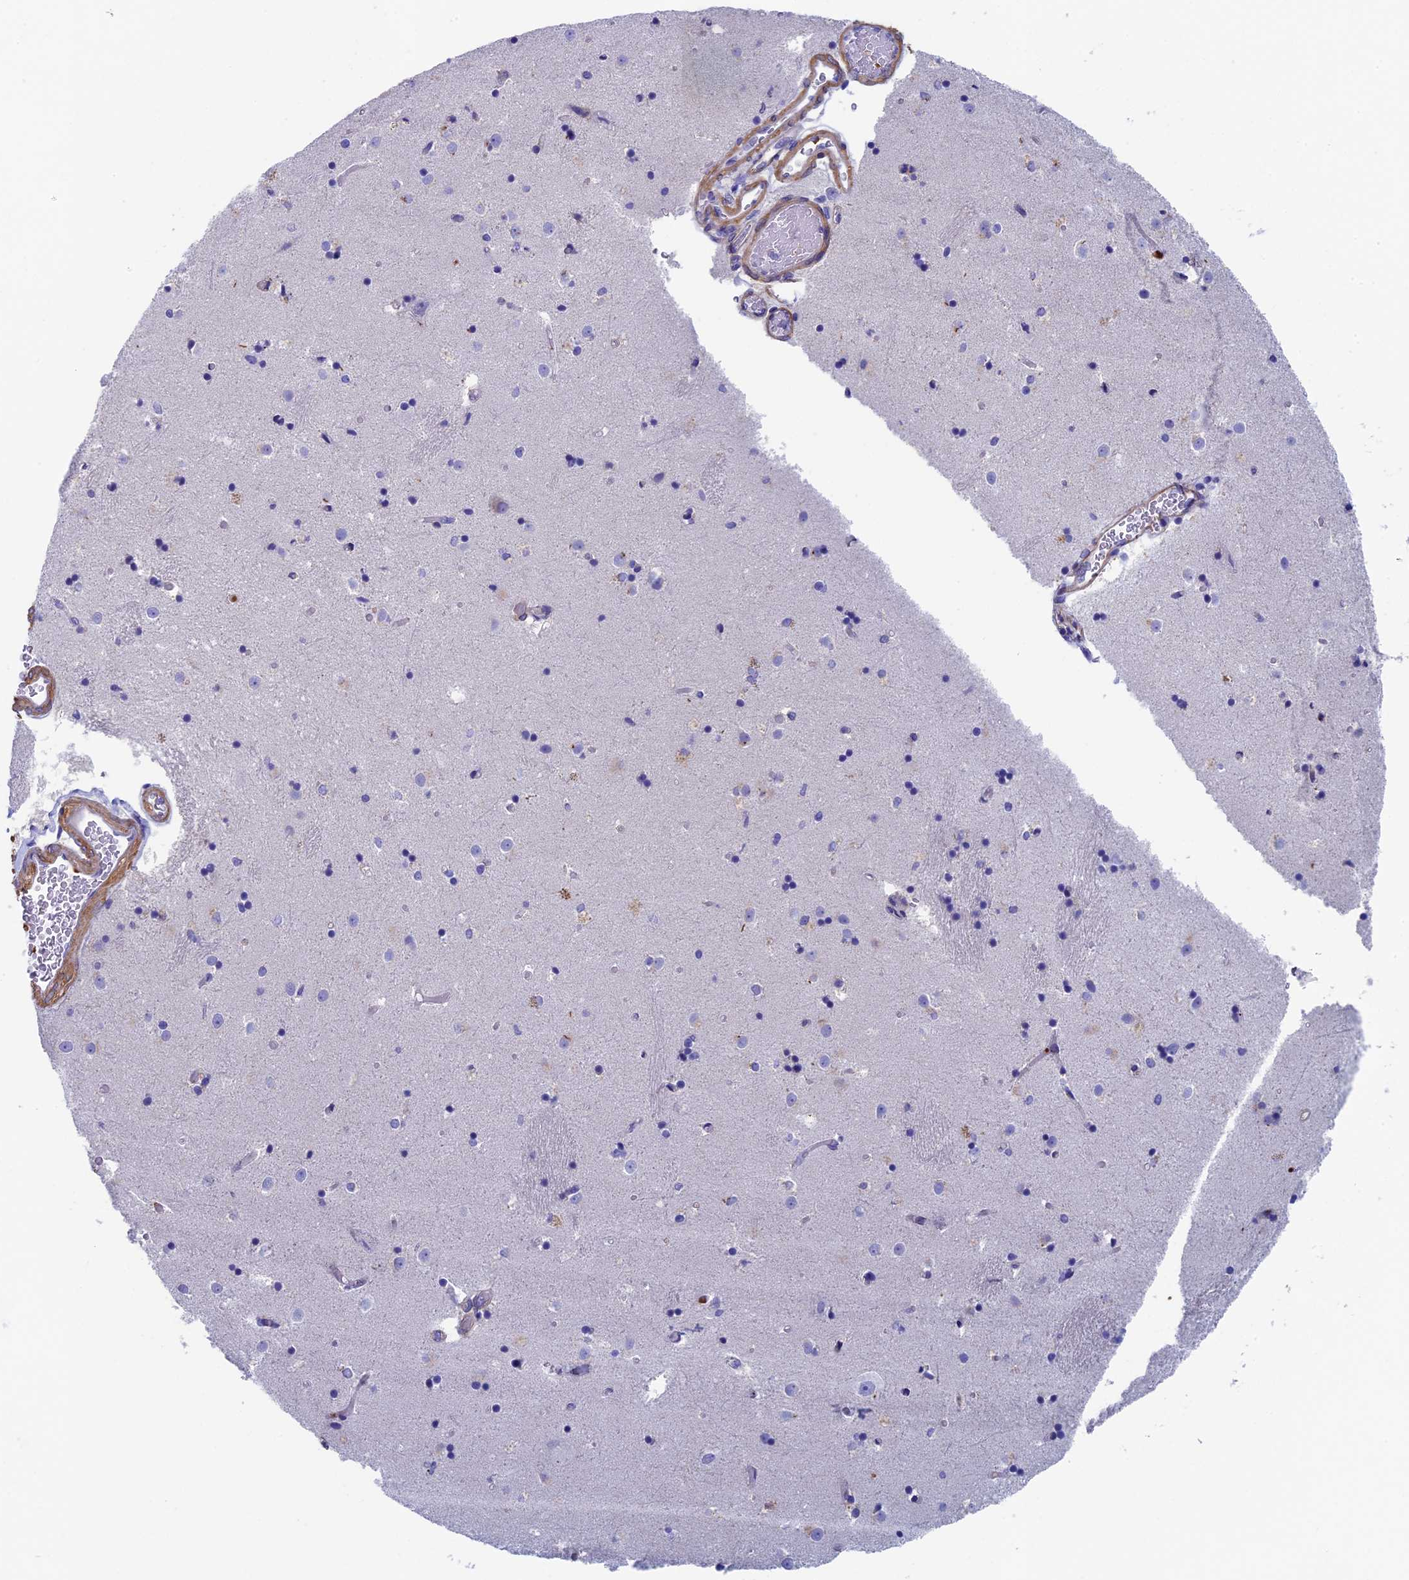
{"staining": {"intensity": "negative", "quantity": "none", "location": "none"}, "tissue": "caudate", "cell_type": "Glial cells", "image_type": "normal", "snomed": [{"axis": "morphology", "description": "Normal tissue, NOS"}, {"axis": "topography", "description": "Lateral ventricle wall"}], "caption": "The histopathology image displays no significant expression in glial cells of caudate. The staining was performed using DAB (3,3'-diaminobenzidine) to visualize the protein expression in brown, while the nuclei were stained in blue with hematoxylin (Magnification: 20x).", "gene": "ADH7", "patient": {"sex": "female", "age": 52}}